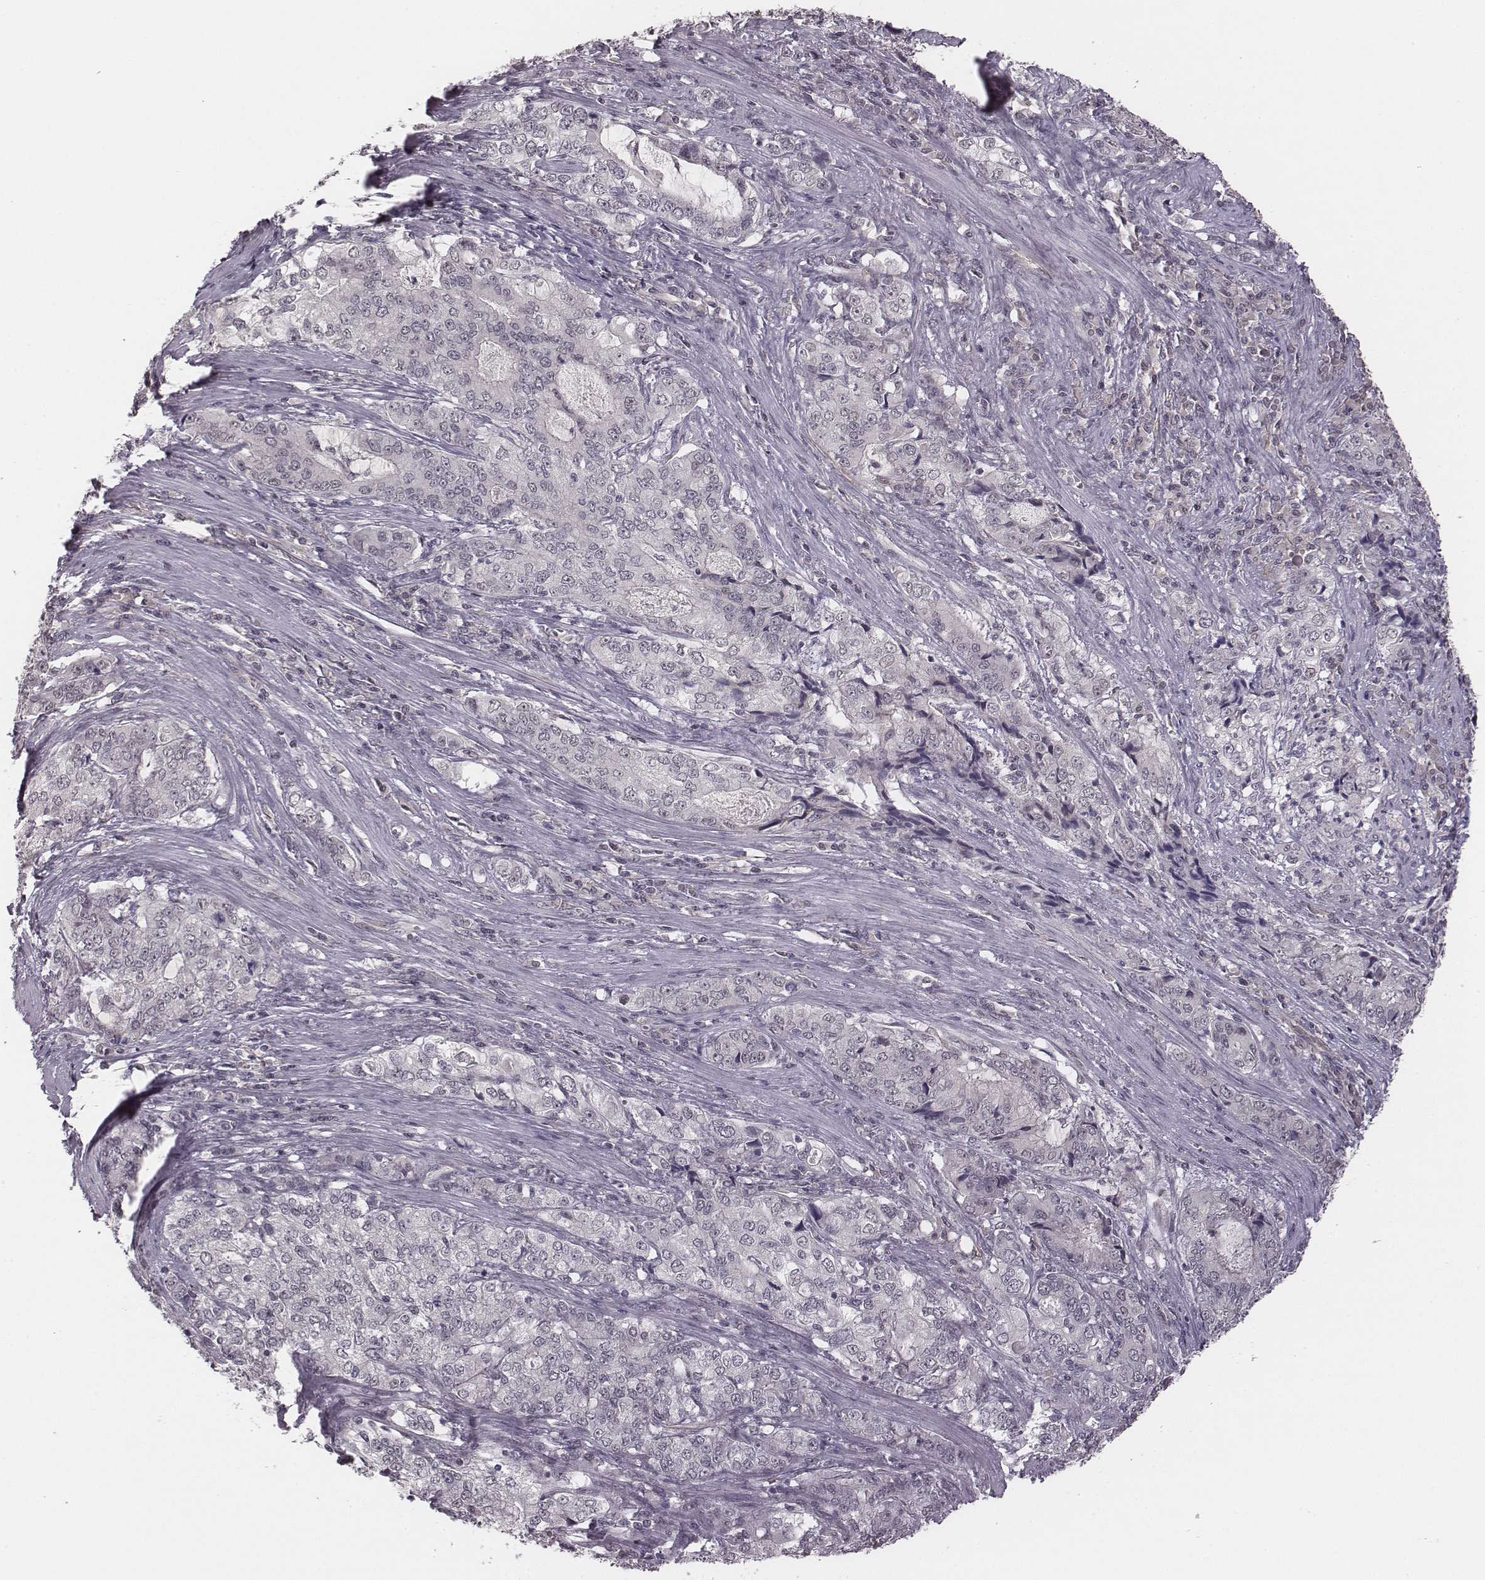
{"staining": {"intensity": "negative", "quantity": "none", "location": "none"}, "tissue": "stomach cancer", "cell_type": "Tumor cells", "image_type": "cancer", "snomed": [{"axis": "morphology", "description": "Adenocarcinoma, NOS"}, {"axis": "topography", "description": "Stomach, lower"}], "caption": "This photomicrograph is of stomach adenocarcinoma stained with immunohistochemistry (IHC) to label a protein in brown with the nuclei are counter-stained blue. There is no expression in tumor cells.", "gene": "RPGRIP1", "patient": {"sex": "female", "age": 72}}